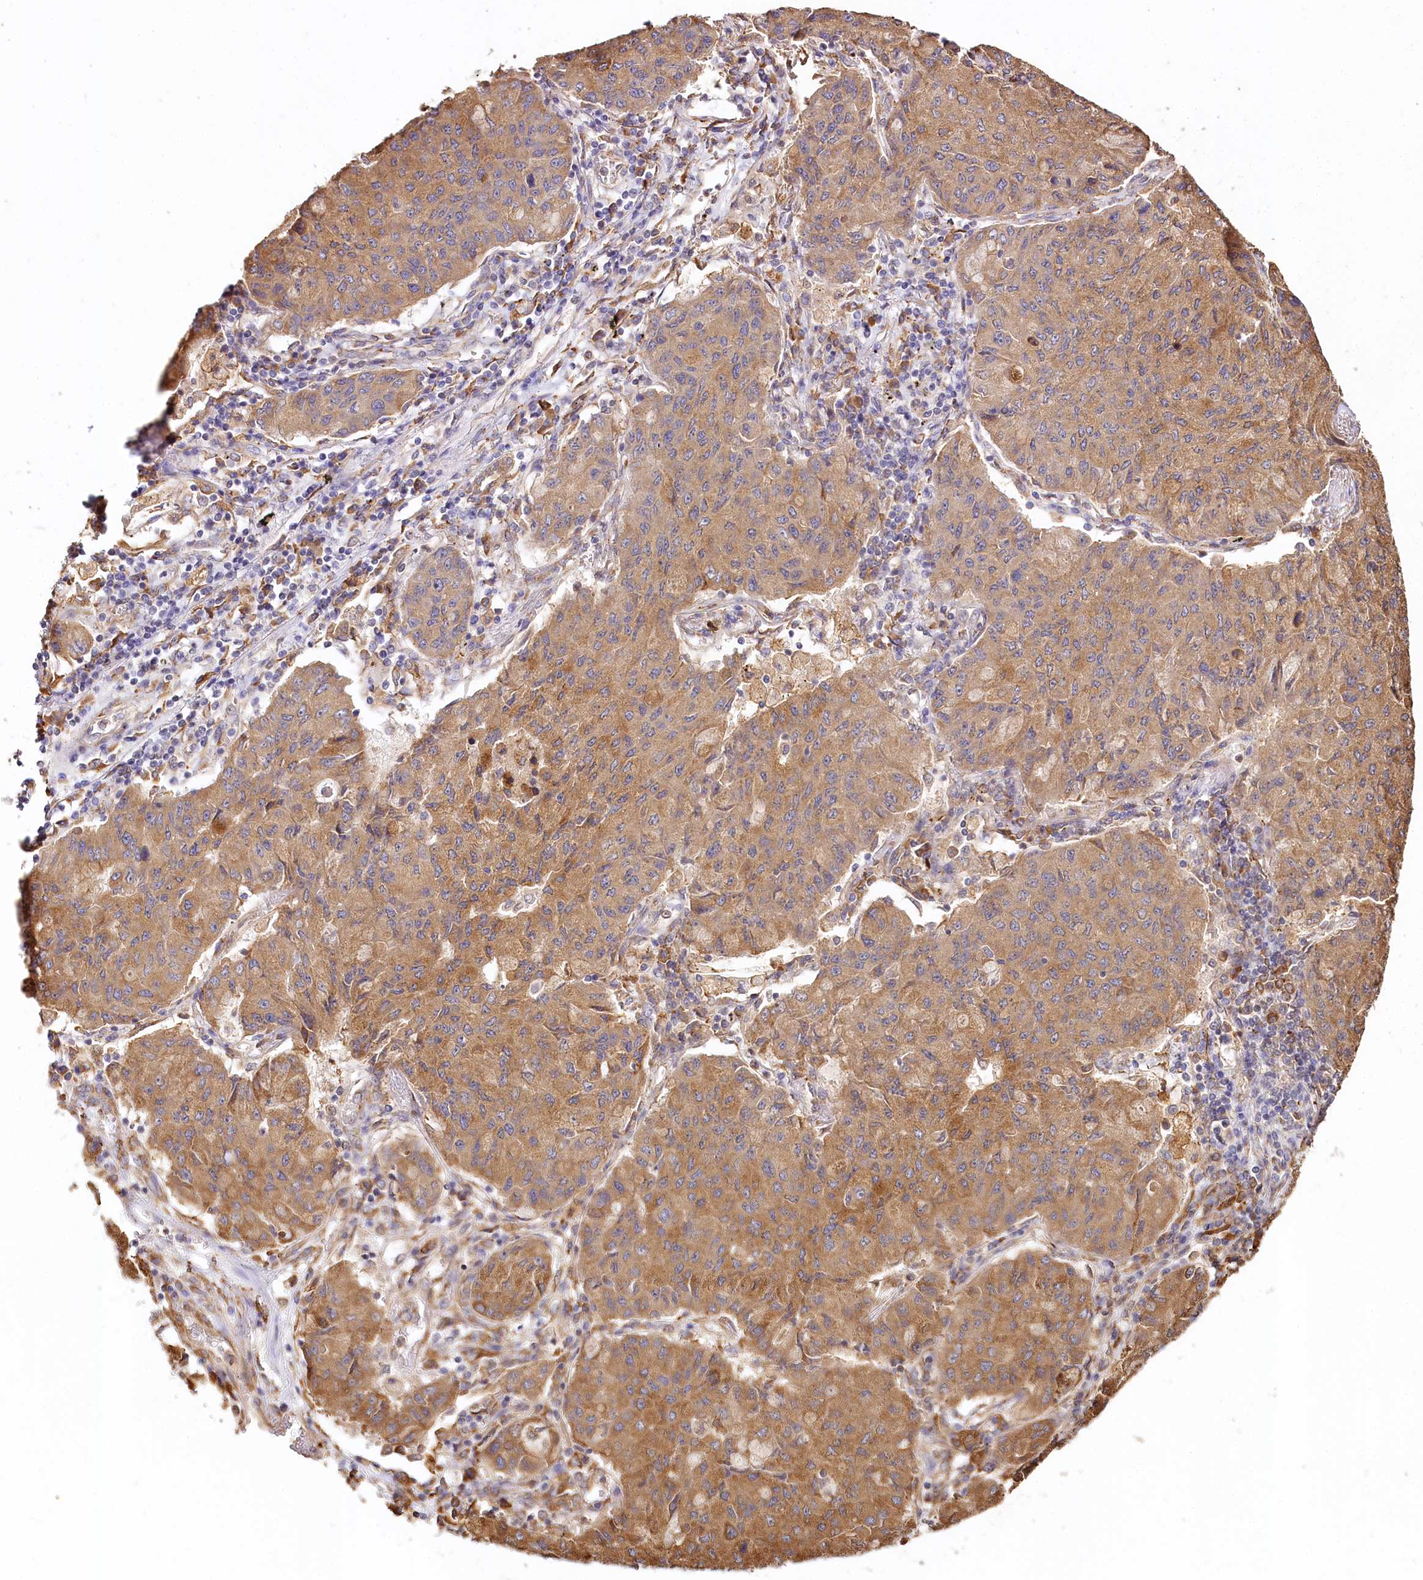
{"staining": {"intensity": "strong", "quantity": ">75%", "location": "cytoplasmic/membranous"}, "tissue": "lung cancer", "cell_type": "Tumor cells", "image_type": "cancer", "snomed": [{"axis": "morphology", "description": "Squamous cell carcinoma, NOS"}, {"axis": "topography", "description": "Lung"}], "caption": "Lung cancer (squamous cell carcinoma) stained with a protein marker reveals strong staining in tumor cells.", "gene": "VEGFA", "patient": {"sex": "male", "age": 74}}